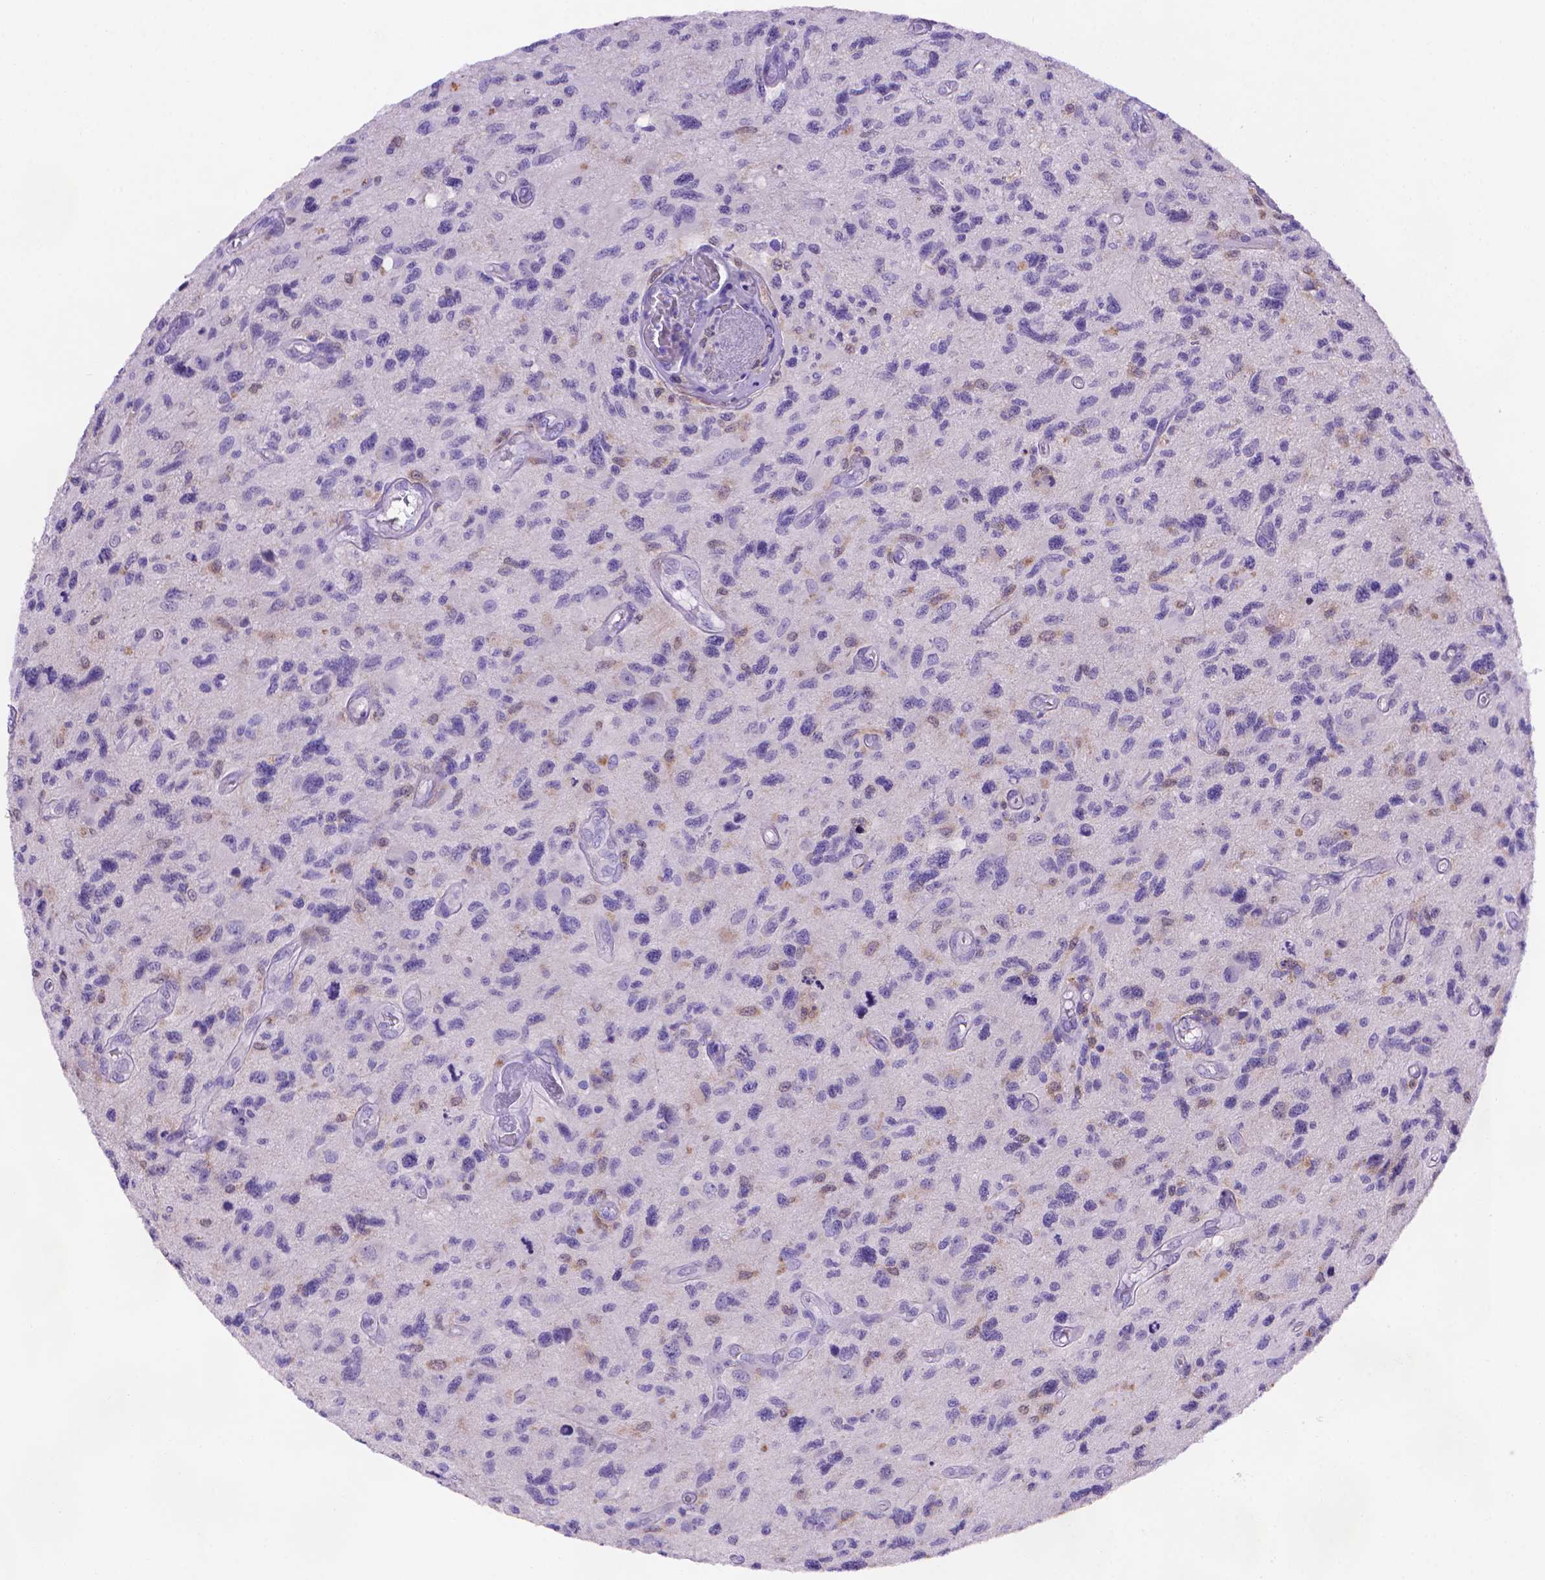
{"staining": {"intensity": "negative", "quantity": "none", "location": "none"}, "tissue": "glioma", "cell_type": "Tumor cells", "image_type": "cancer", "snomed": [{"axis": "morphology", "description": "Glioma, malignant, NOS"}, {"axis": "morphology", "description": "Glioma, malignant, High grade"}, {"axis": "topography", "description": "Brain"}], "caption": "Image shows no protein positivity in tumor cells of glioma tissue. (Immunohistochemistry (ihc), brightfield microscopy, high magnification).", "gene": "FGD2", "patient": {"sex": "female", "age": 71}}